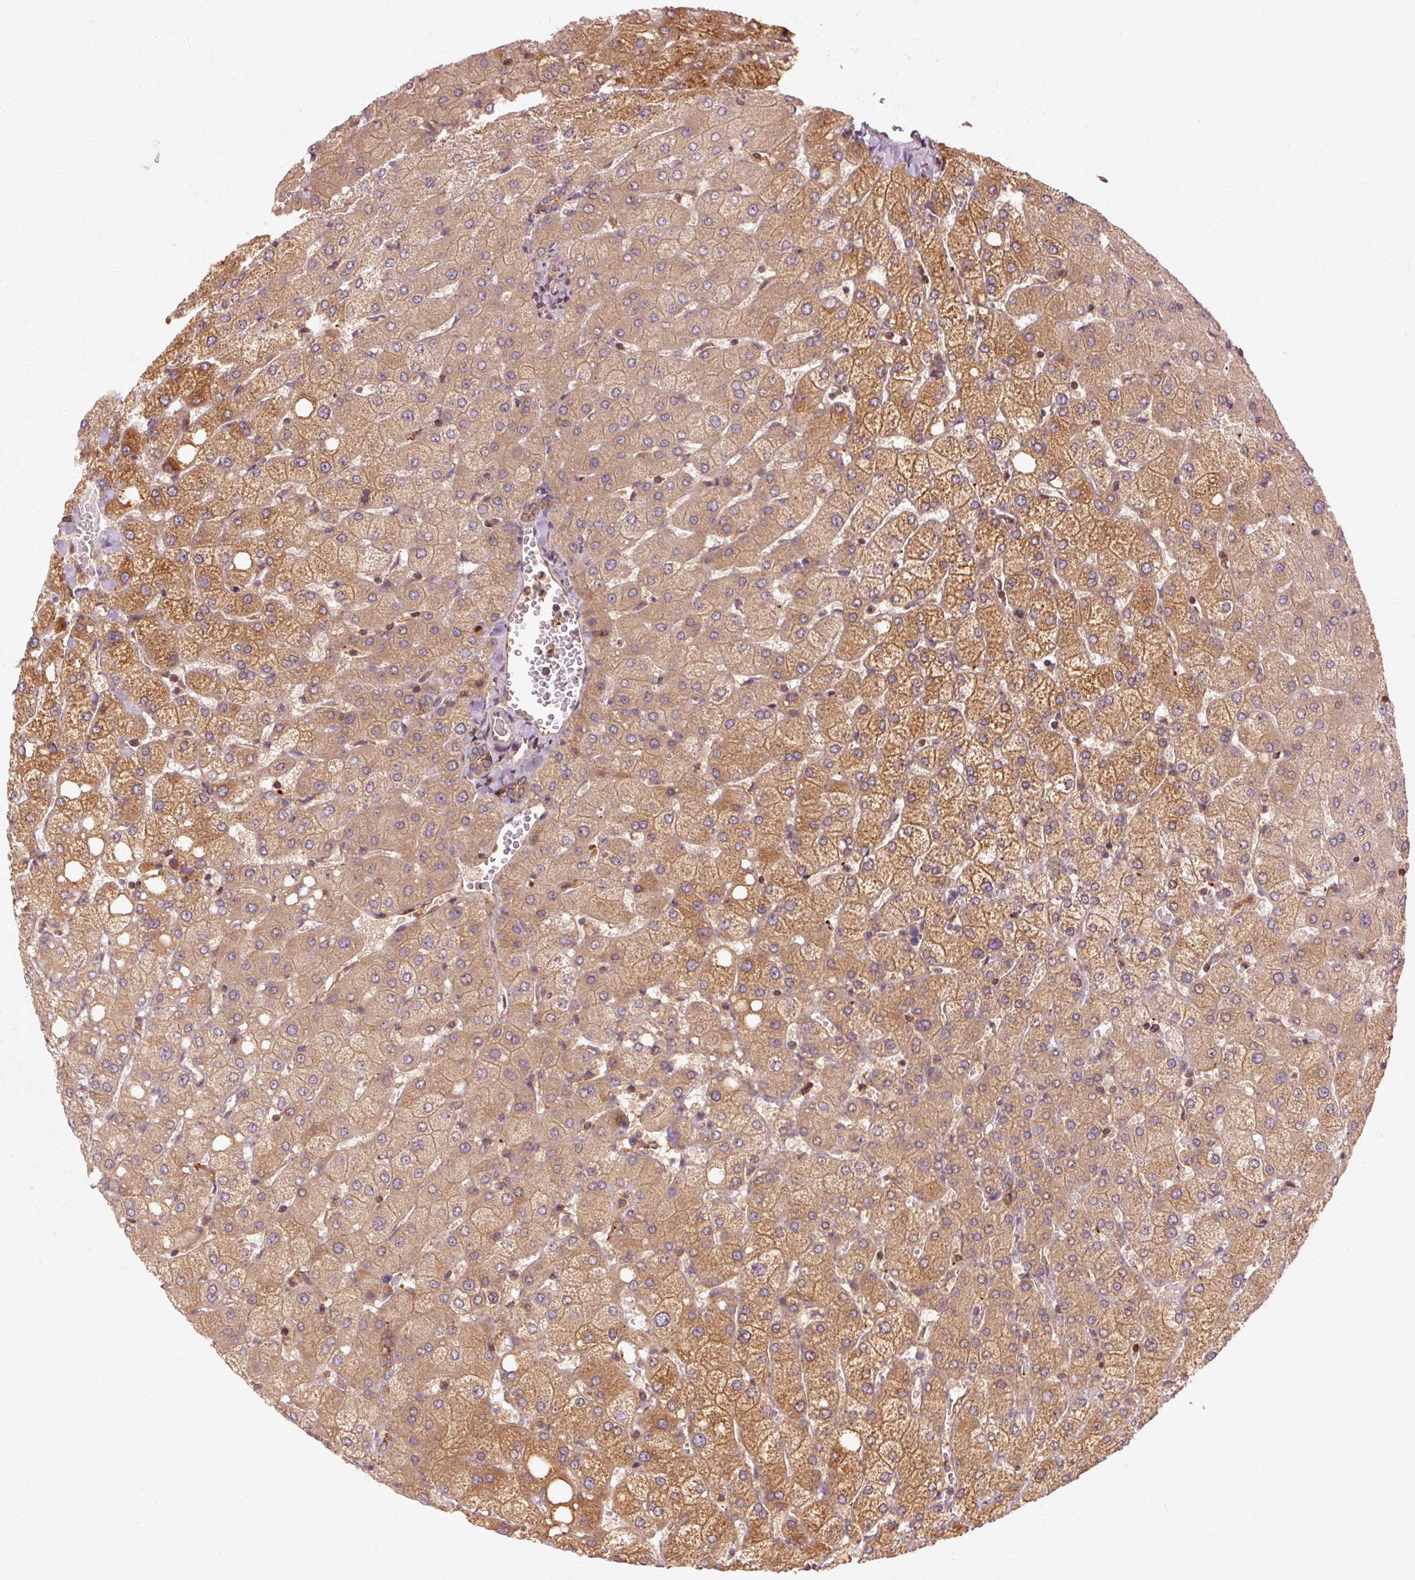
{"staining": {"intensity": "weak", "quantity": ">75%", "location": "cytoplasmic/membranous"}, "tissue": "liver", "cell_type": "Cholangiocytes", "image_type": "normal", "snomed": [{"axis": "morphology", "description": "Normal tissue, NOS"}, {"axis": "topography", "description": "Liver"}], "caption": "A histopathology image of human liver stained for a protein exhibits weak cytoplasmic/membranous brown staining in cholangiocytes. The protein is stained brown, and the nuclei are stained in blue (DAB (3,3'-diaminobenzidine) IHC with brightfield microscopy, high magnification).", "gene": "CTNNA1", "patient": {"sex": "female", "age": 54}}